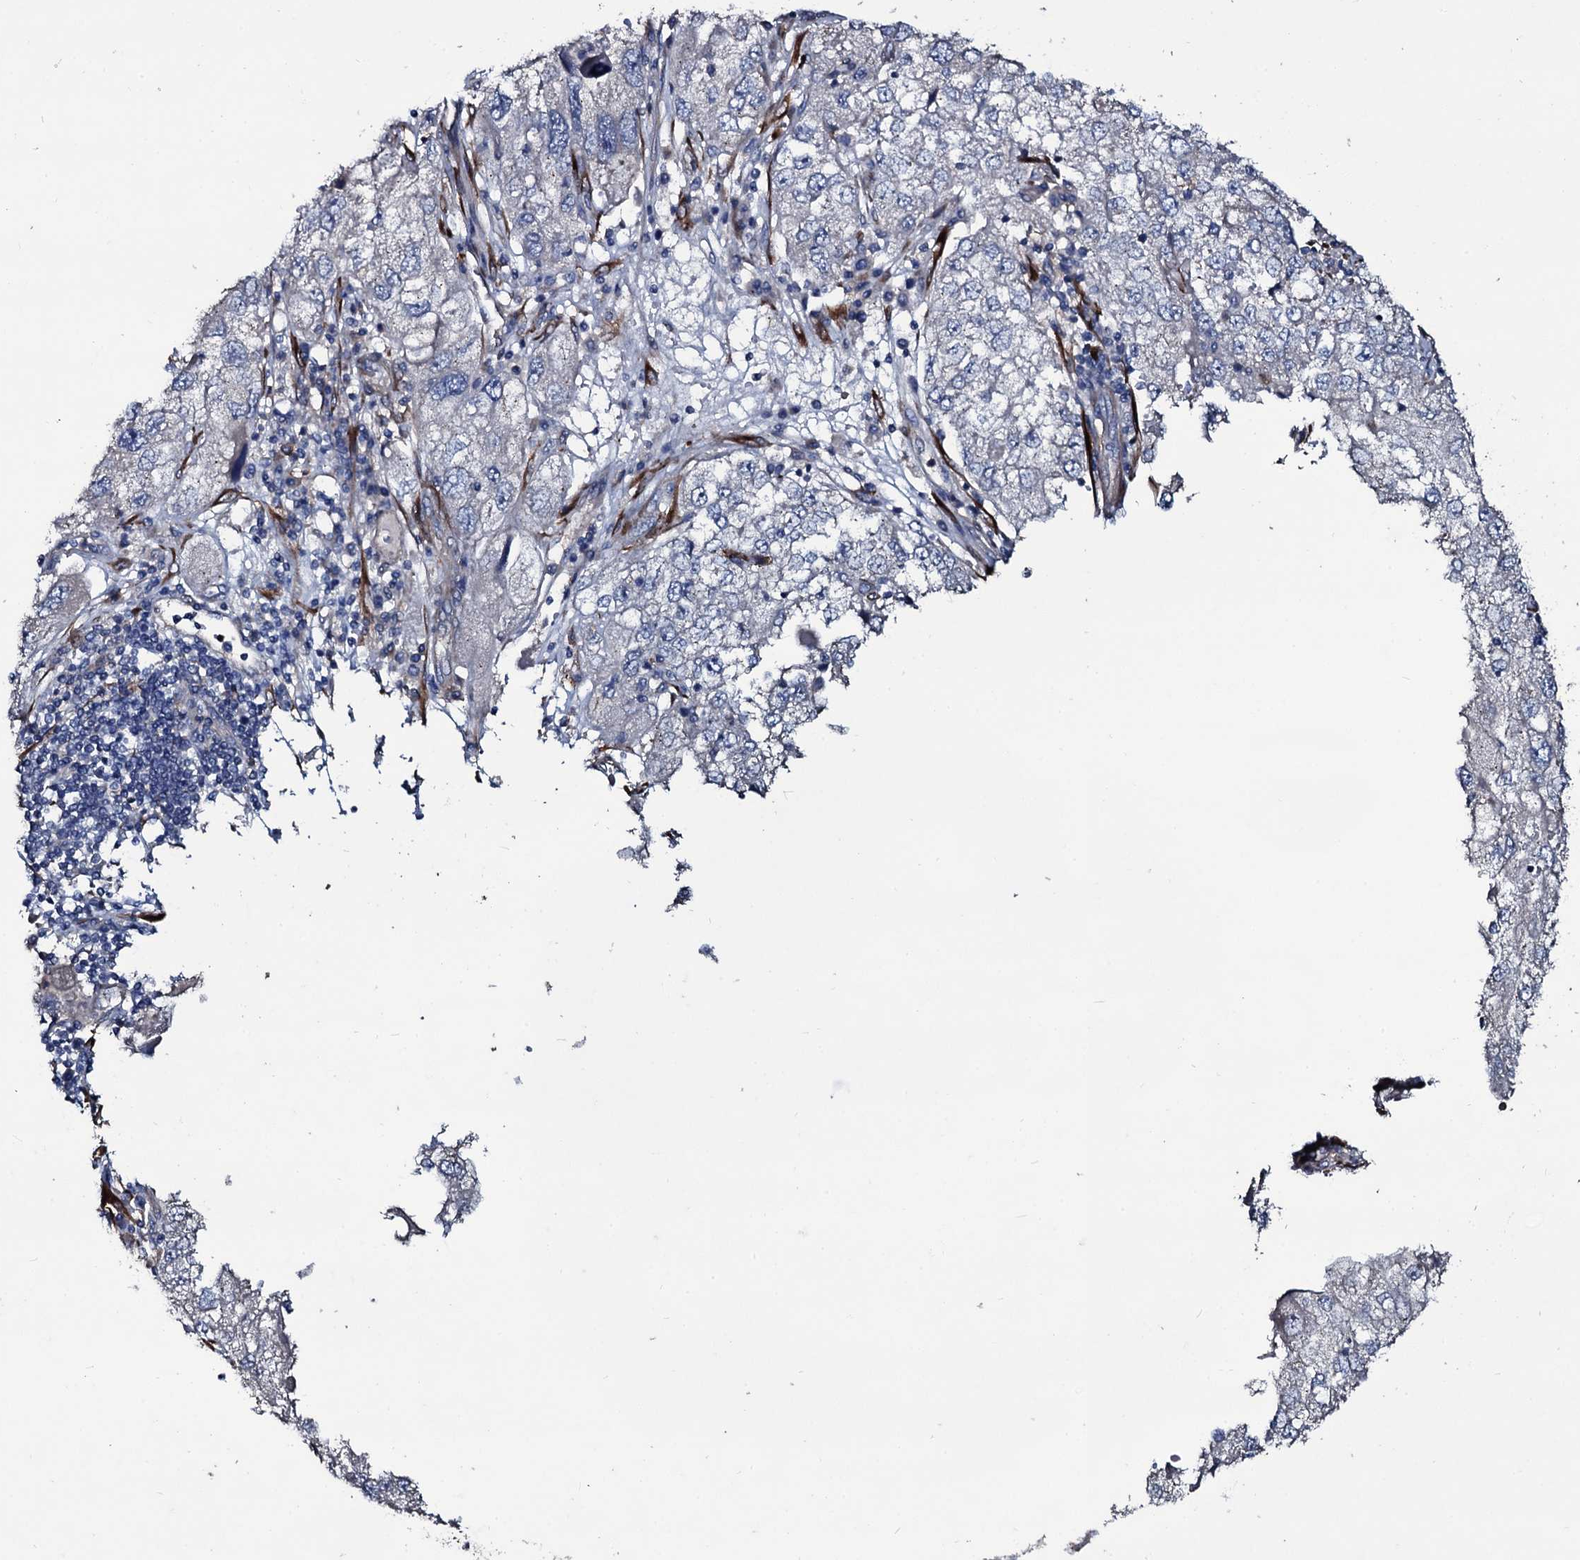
{"staining": {"intensity": "negative", "quantity": "none", "location": "none"}, "tissue": "endometrial cancer", "cell_type": "Tumor cells", "image_type": "cancer", "snomed": [{"axis": "morphology", "description": "Adenocarcinoma, NOS"}, {"axis": "topography", "description": "Endometrium"}], "caption": "There is no significant staining in tumor cells of endometrial adenocarcinoma.", "gene": "WIPF3", "patient": {"sex": "female", "age": 49}}